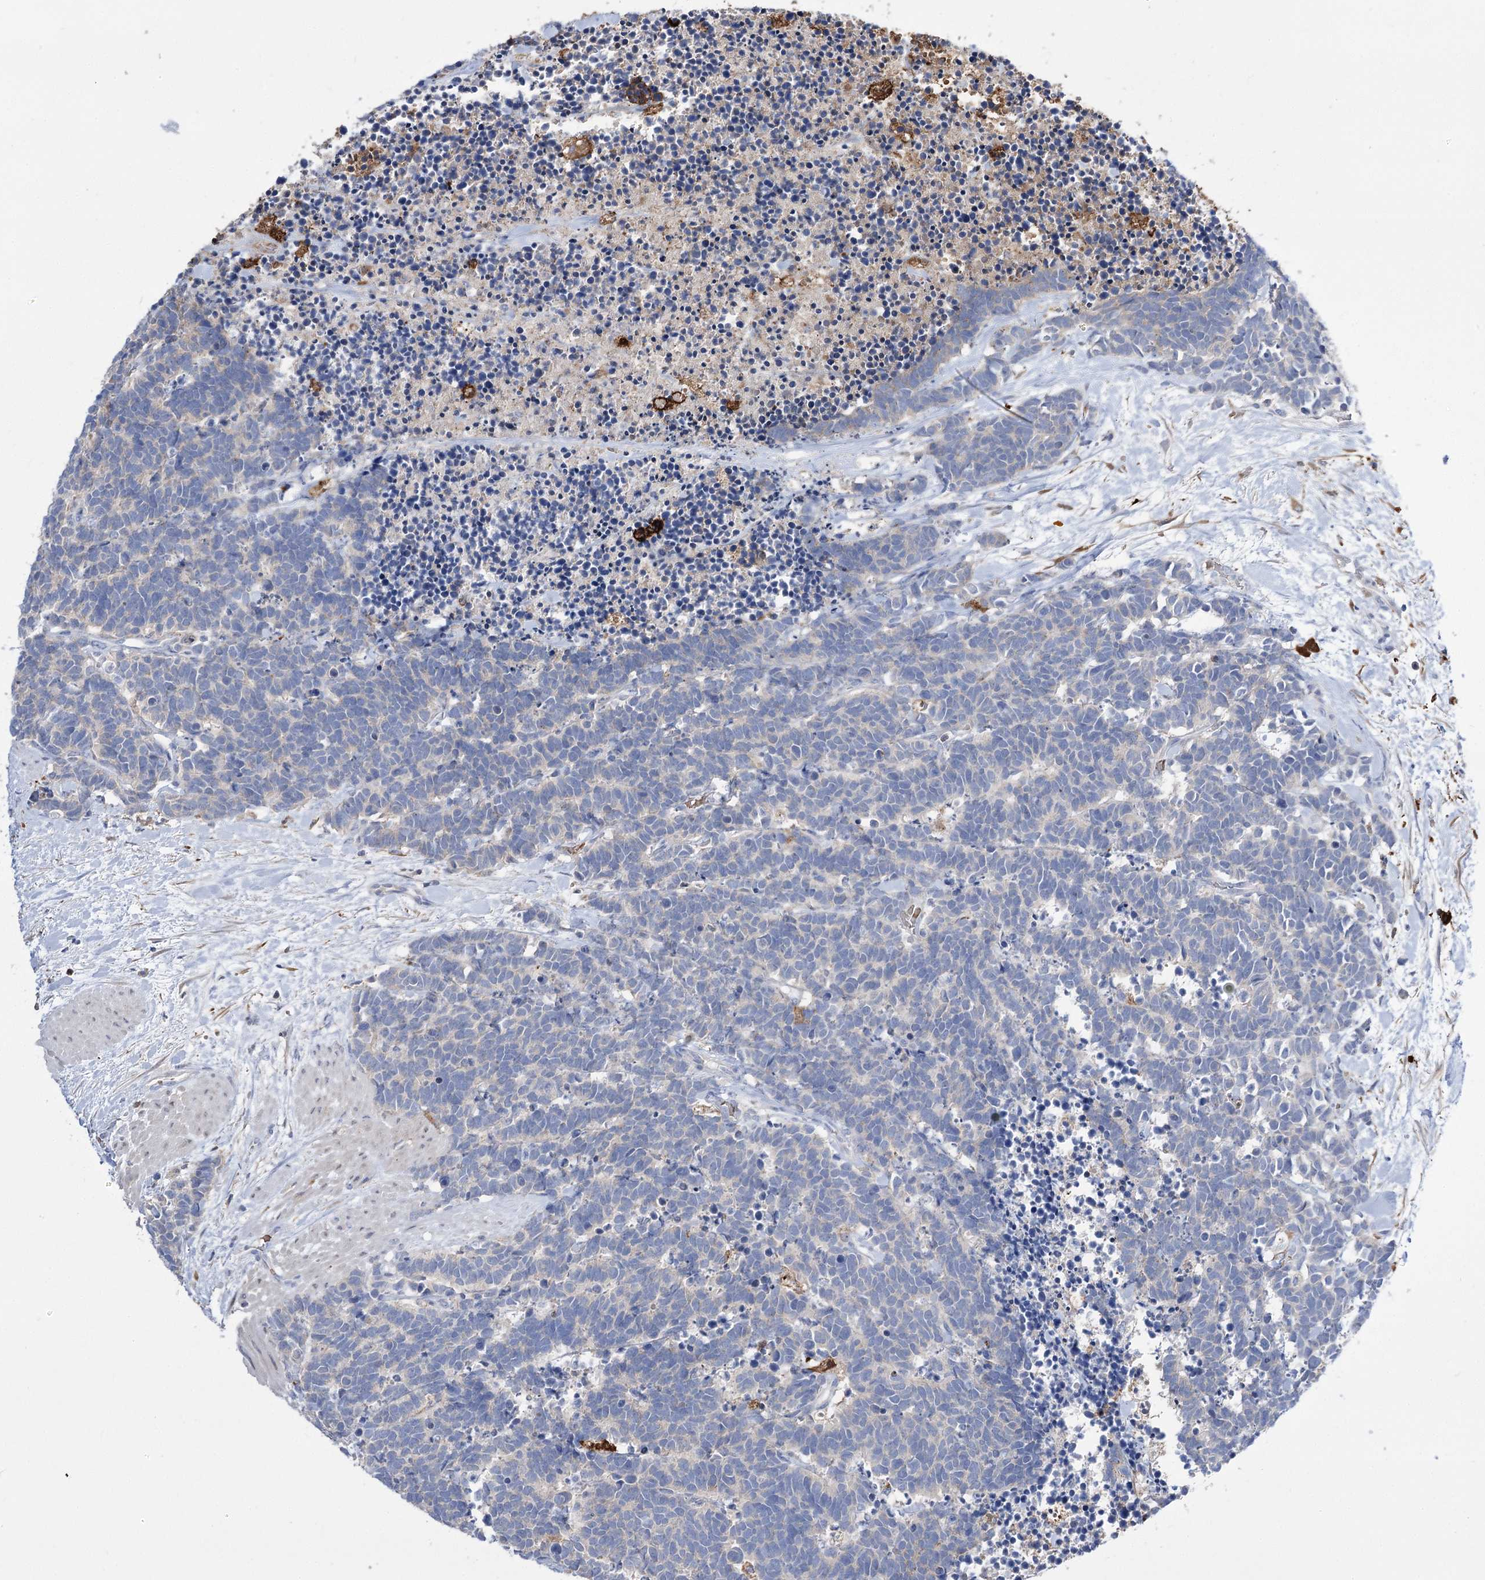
{"staining": {"intensity": "negative", "quantity": "none", "location": "none"}, "tissue": "carcinoid", "cell_type": "Tumor cells", "image_type": "cancer", "snomed": [{"axis": "morphology", "description": "Carcinoma, NOS"}, {"axis": "morphology", "description": "Carcinoid, malignant, NOS"}, {"axis": "topography", "description": "Urinary bladder"}], "caption": "This is an immunohistochemistry photomicrograph of human carcinoid. There is no staining in tumor cells.", "gene": "ZNF622", "patient": {"sex": "male", "age": 57}}